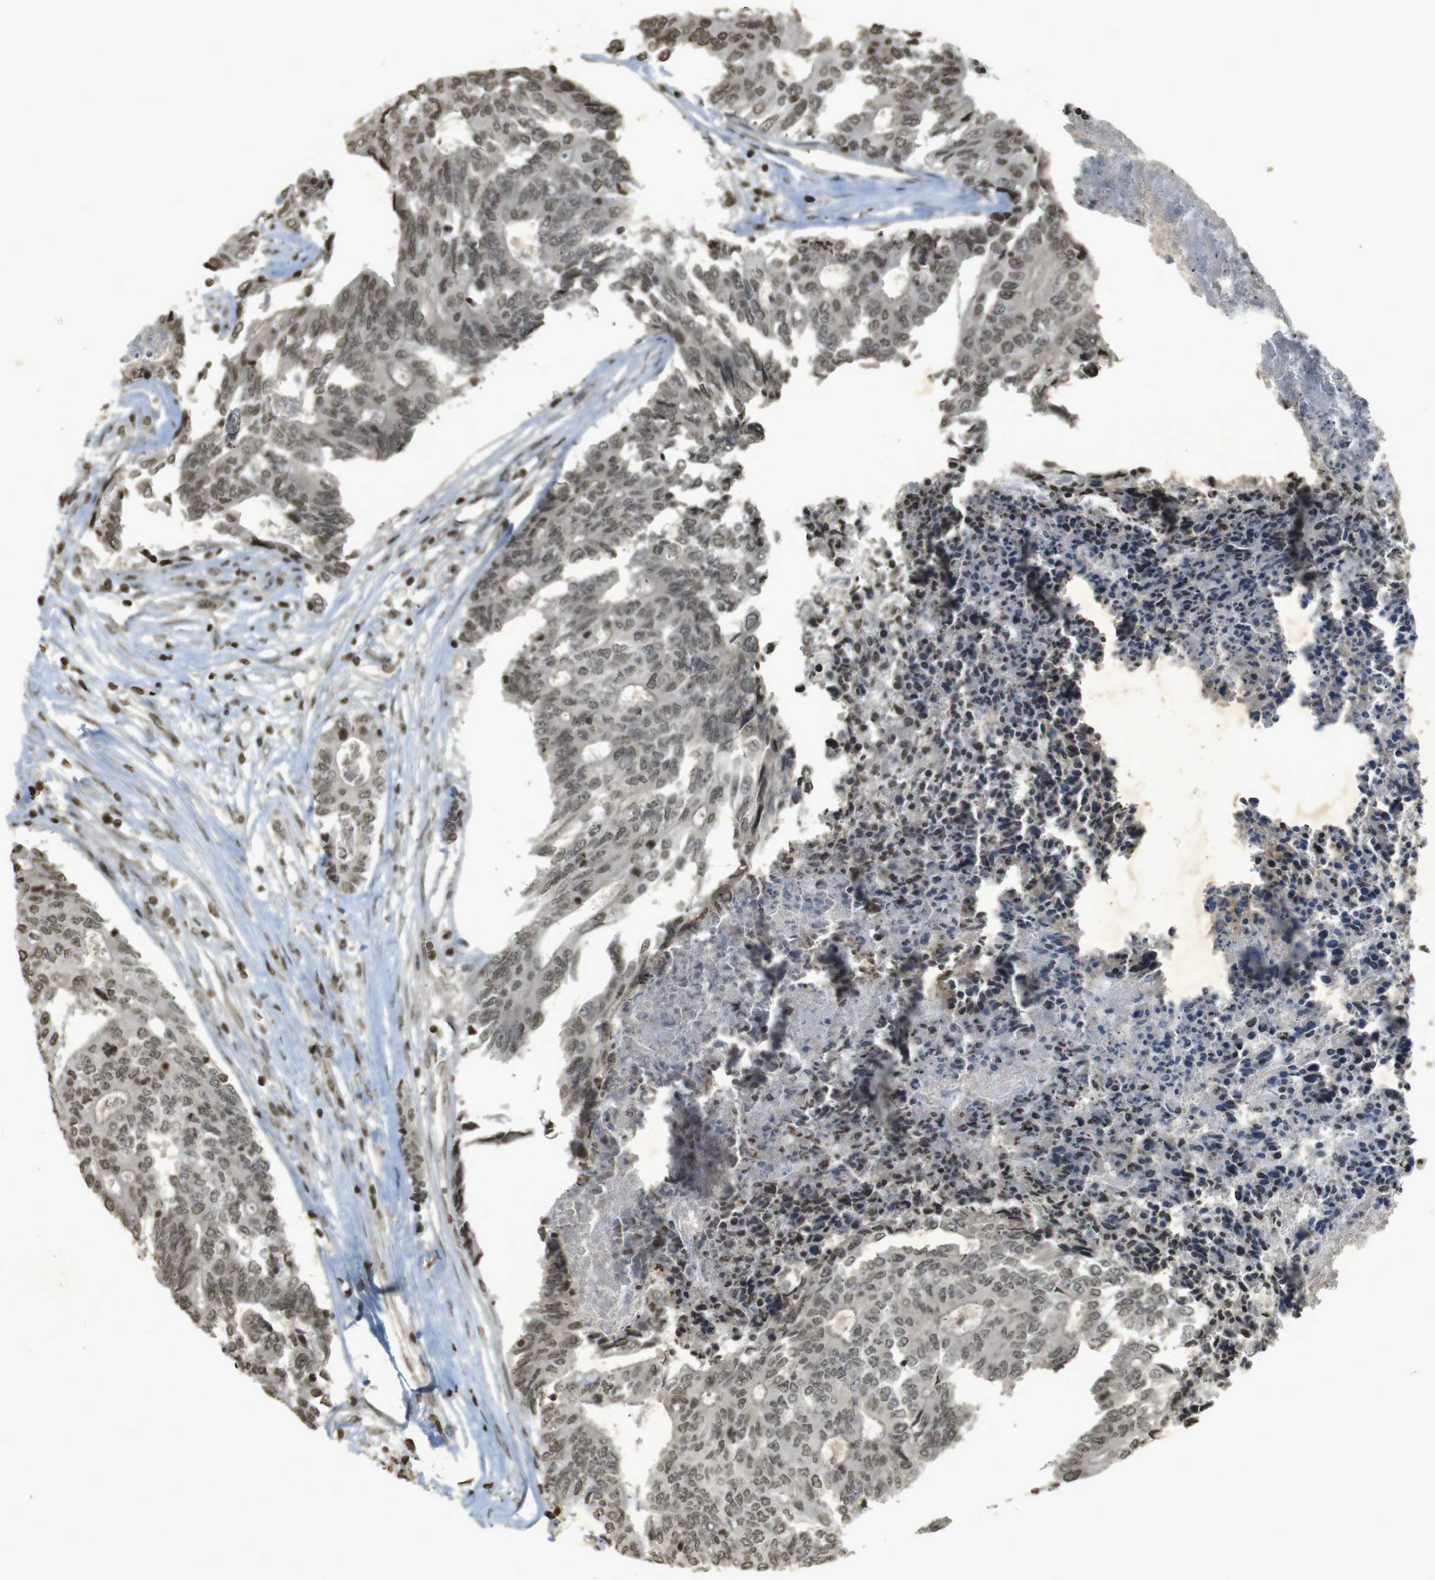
{"staining": {"intensity": "moderate", "quantity": ">75%", "location": "nuclear"}, "tissue": "colorectal cancer", "cell_type": "Tumor cells", "image_type": "cancer", "snomed": [{"axis": "morphology", "description": "Adenocarcinoma, NOS"}, {"axis": "topography", "description": "Rectum"}], "caption": "Adenocarcinoma (colorectal) stained for a protein displays moderate nuclear positivity in tumor cells.", "gene": "ORC4", "patient": {"sex": "male", "age": 63}}